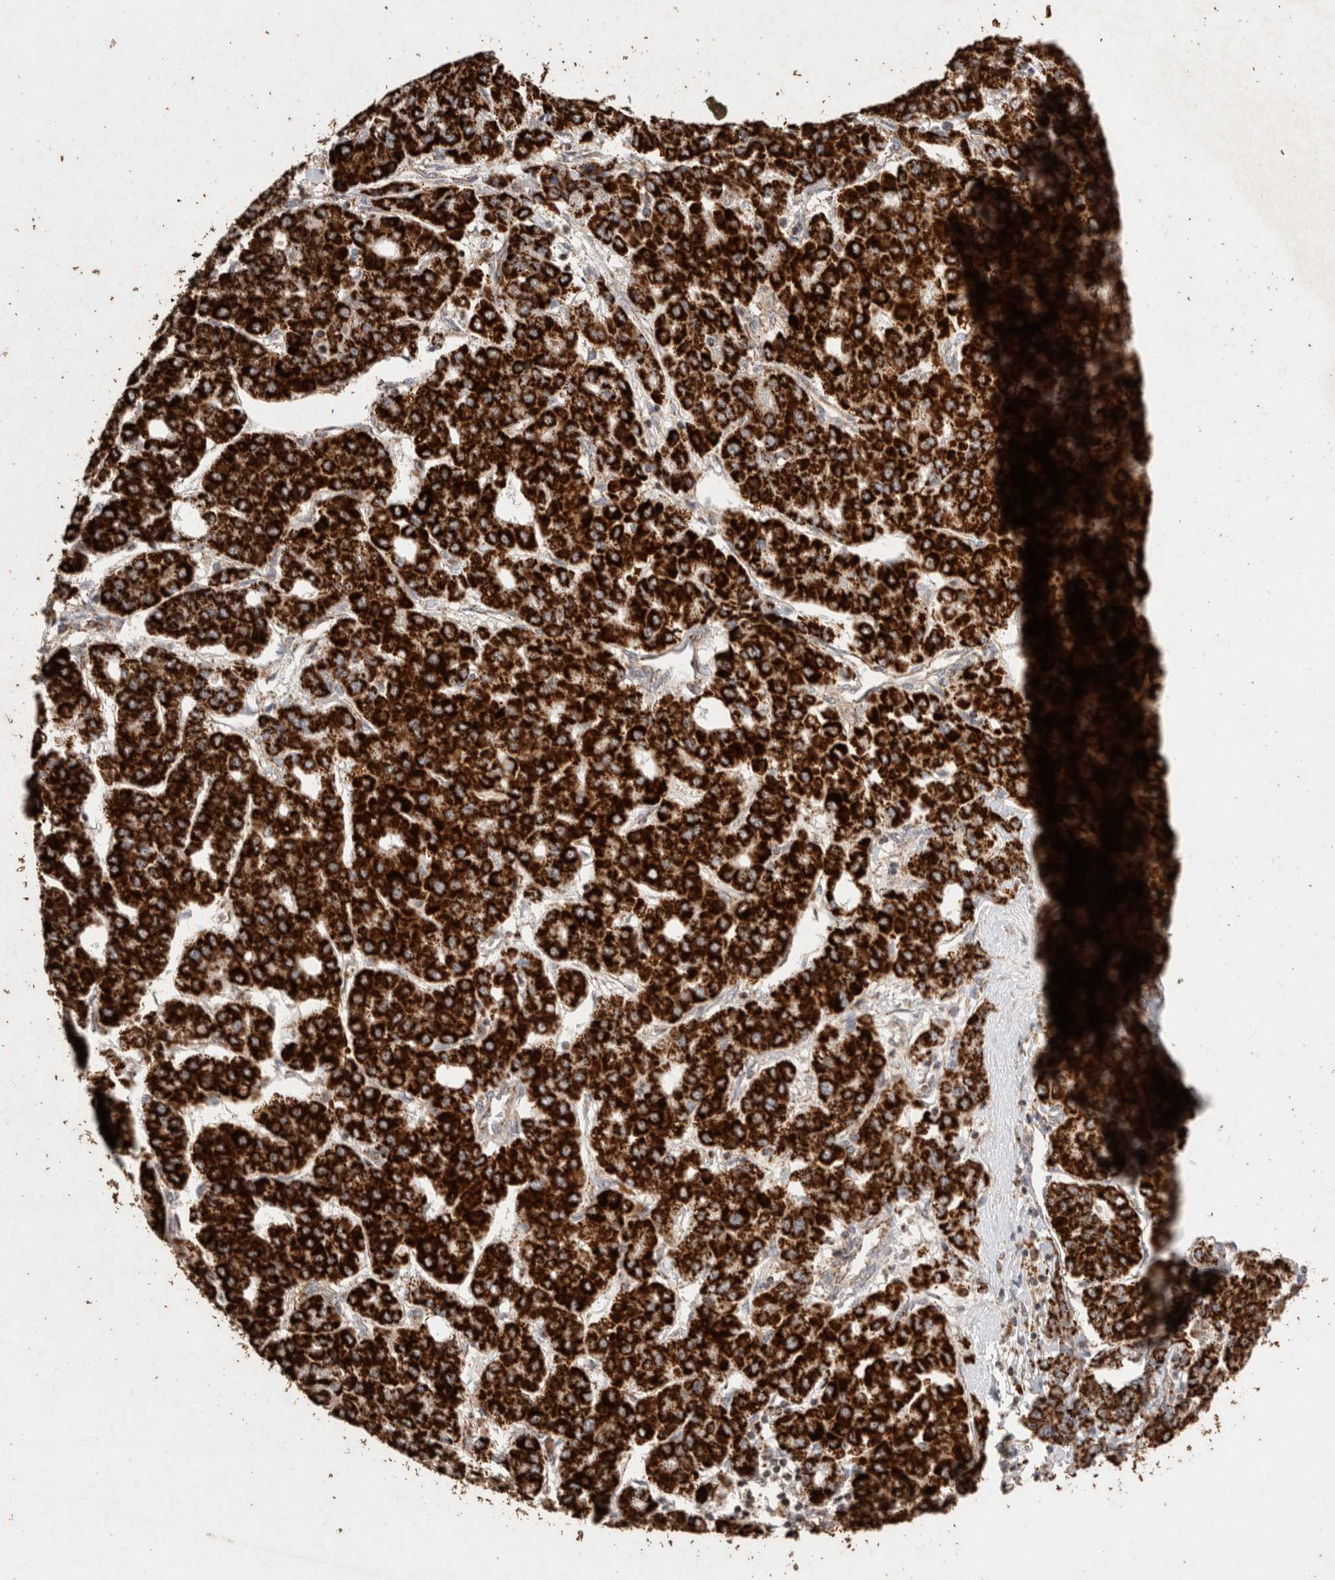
{"staining": {"intensity": "strong", "quantity": ">75%", "location": "cytoplasmic/membranous"}, "tissue": "liver cancer", "cell_type": "Tumor cells", "image_type": "cancer", "snomed": [{"axis": "morphology", "description": "Carcinoma, Hepatocellular, NOS"}, {"axis": "topography", "description": "Liver"}], "caption": "Protein staining of hepatocellular carcinoma (liver) tissue shows strong cytoplasmic/membranous staining in approximately >75% of tumor cells.", "gene": "ACADM", "patient": {"sex": "male", "age": 65}}